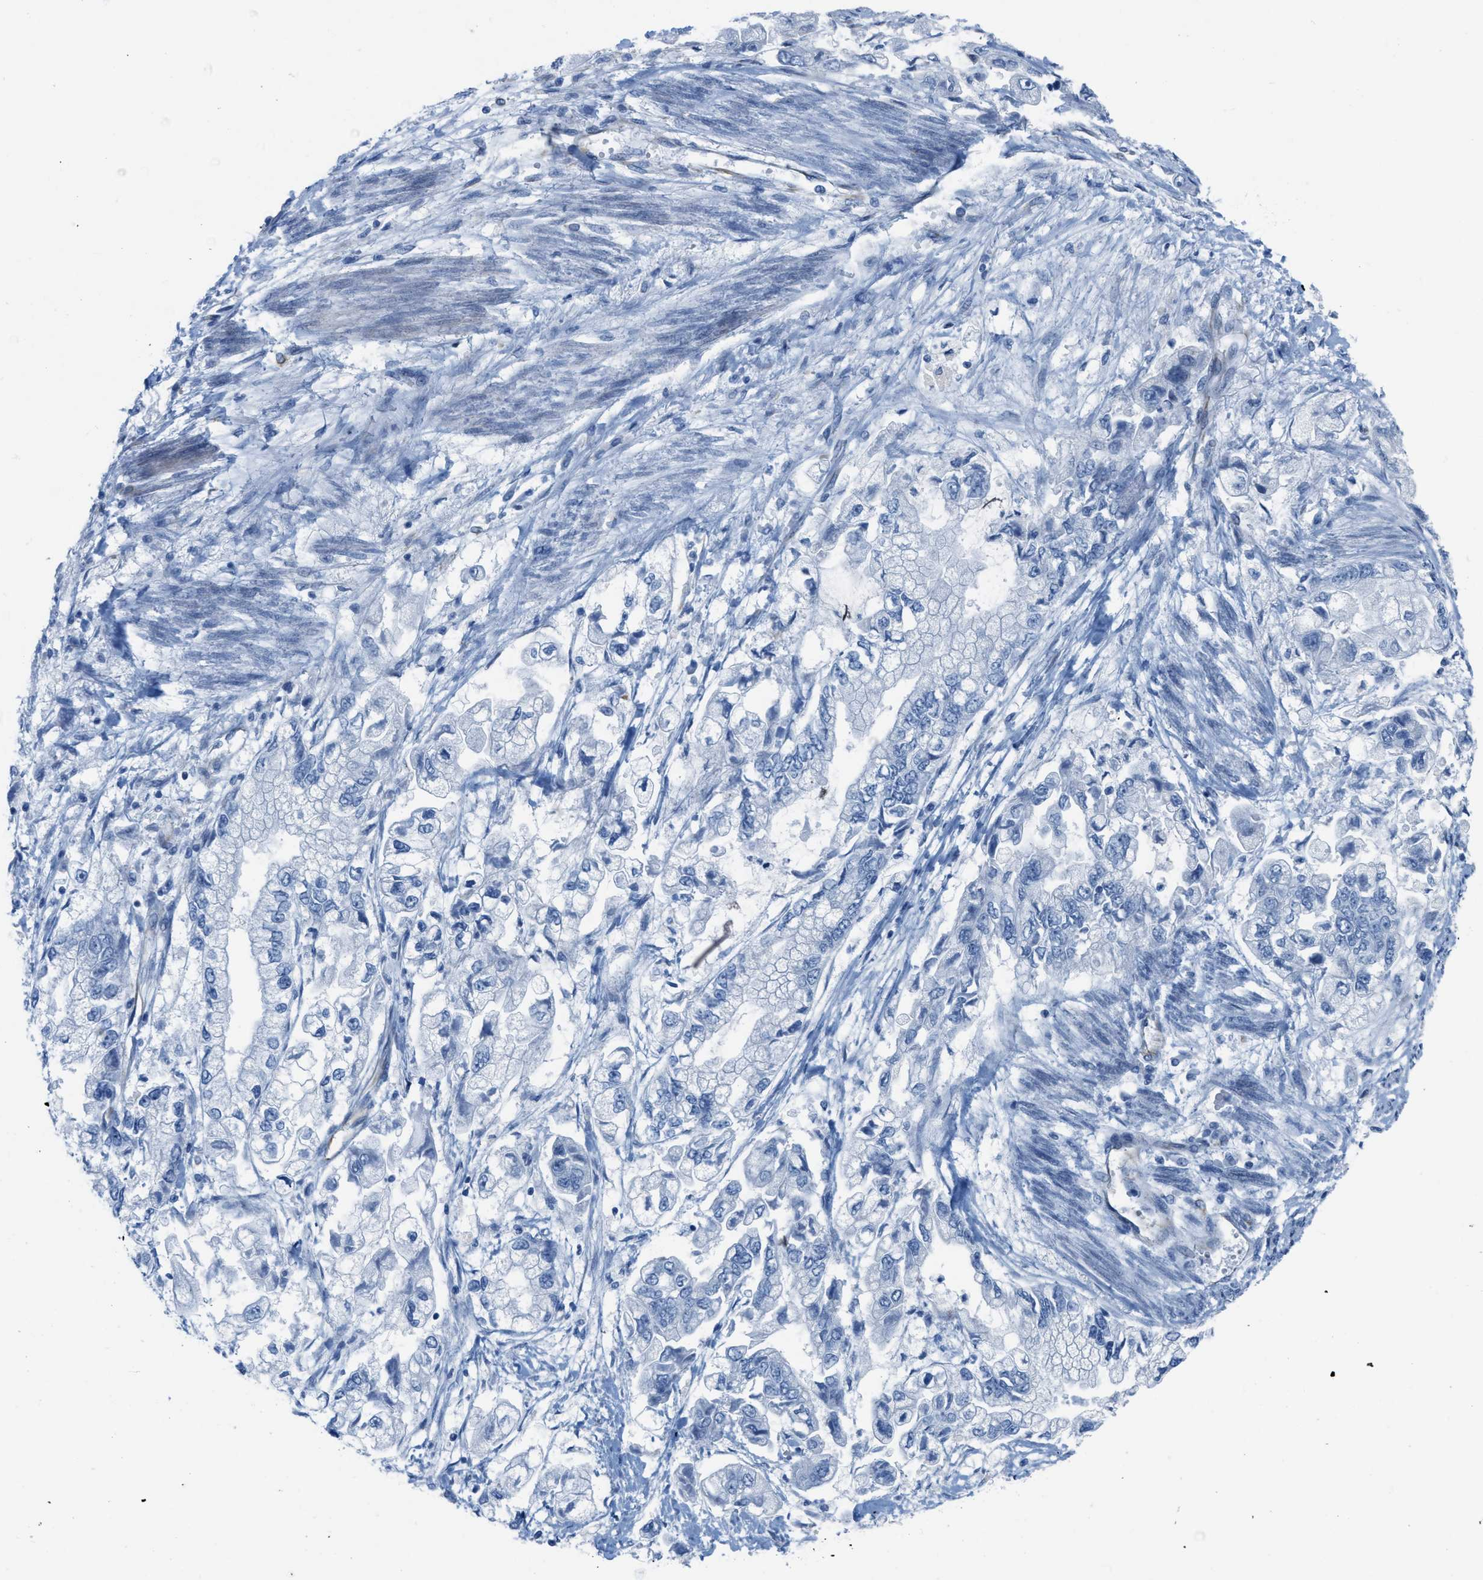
{"staining": {"intensity": "negative", "quantity": "none", "location": "none"}, "tissue": "stomach cancer", "cell_type": "Tumor cells", "image_type": "cancer", "snomed": [{"axis": "morphology", "description": "Normal tissue, NOS"}, {"axis": "morphology", "description": "Adenocarcinoma, NOS"}, {"axis": "topography", "description": "Stomach"}], "caption": "IHC micrograph of neoplastic tissue: human stomach adenocarcinoma stained with DAB exhibits no significant protein positivity in tumor cells. (DAB (3,3'-diaminobenzidine) IHC, high magnification).", "gene": "SLC12A1", "patient": {"sex": "male", "age": 62}}